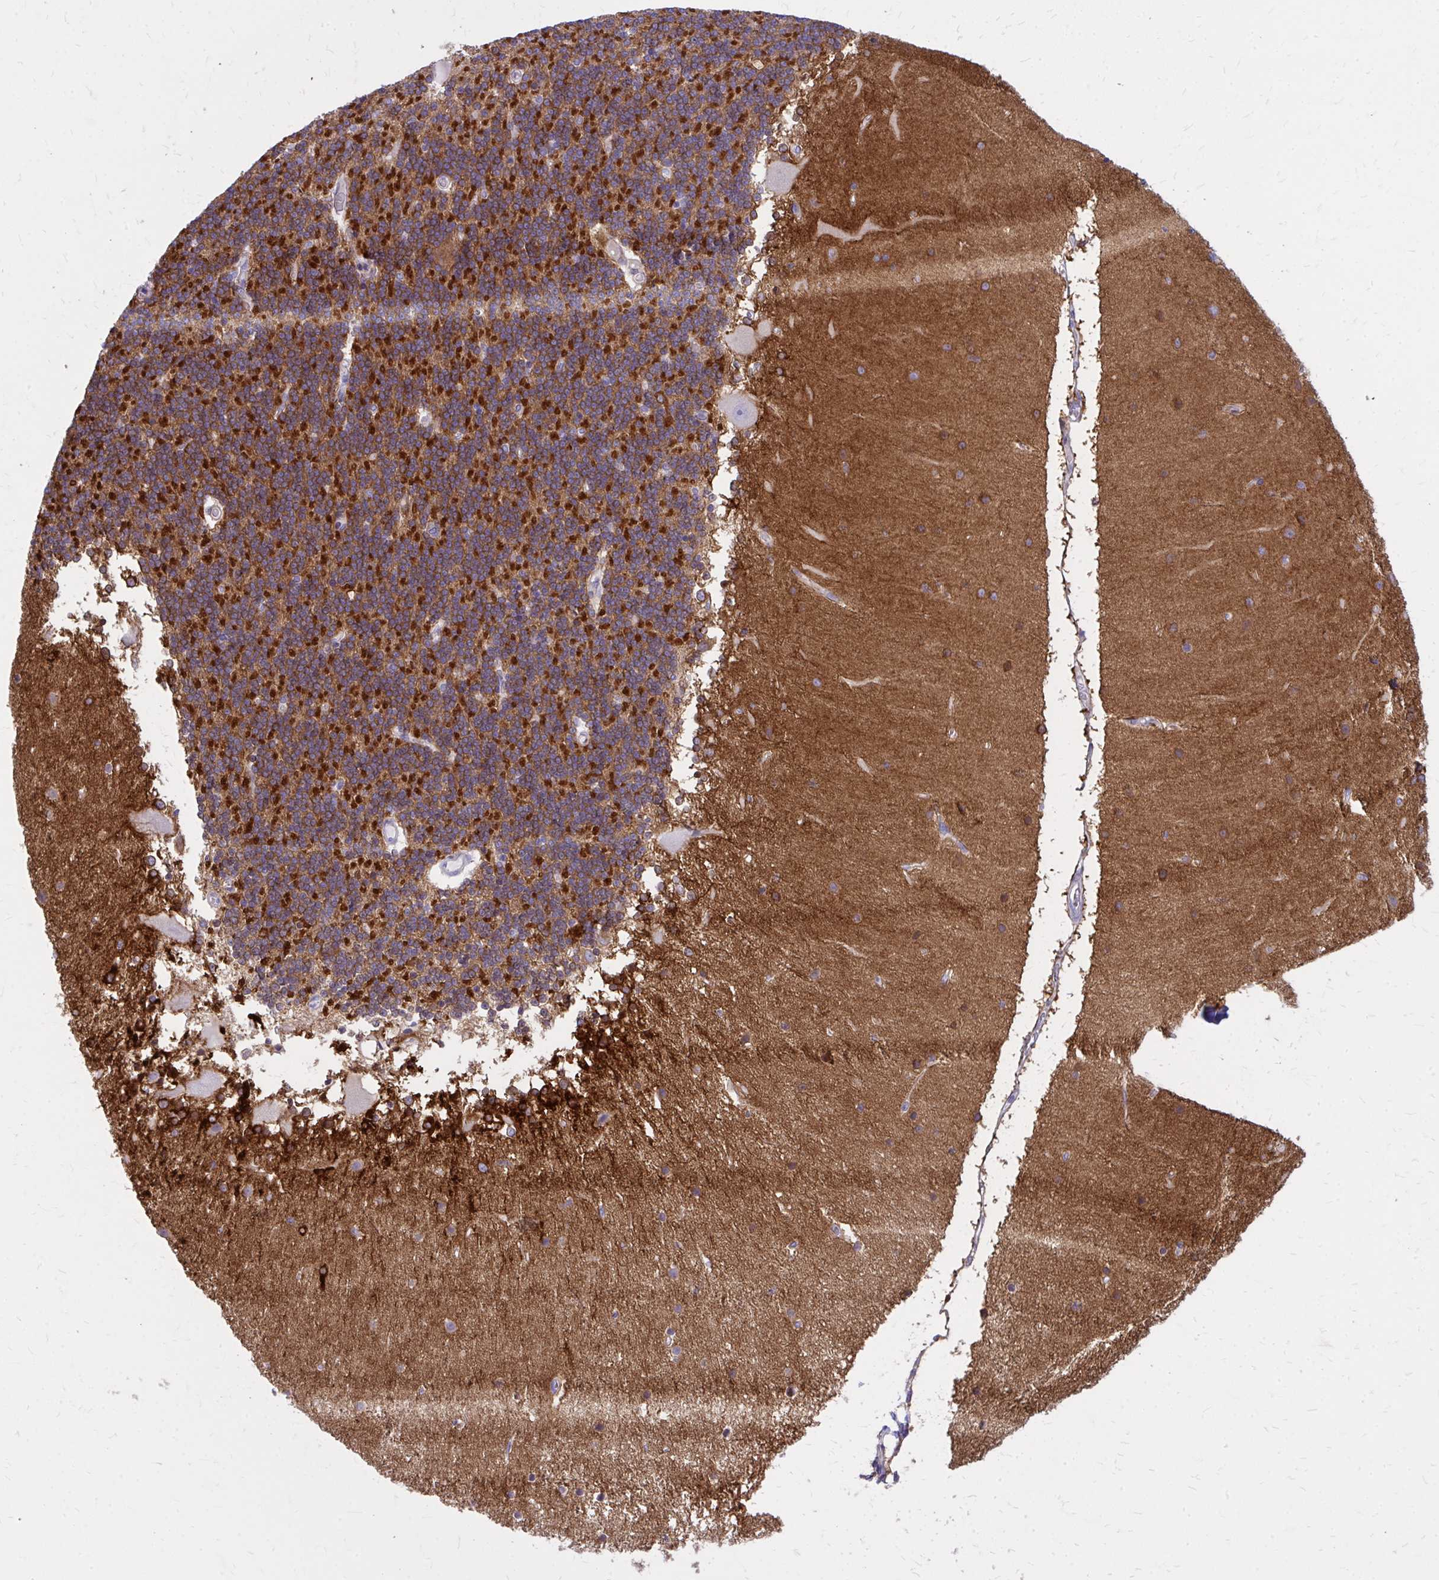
{"staining": {"intensity": "strong", "quantity": ">75%", "location": "cytoplasmic/membranous"}, "tissue": "cerebellum", "cell_type": "Cells in granular layer", "image_type": "normal", "snomed": [{"axis": "morphology", "description": "Normal tissue, NOS"}, {"axis": "topography", "description": "Cerebellum"}], "caption": "IHC micrograph of normal cerebellum: human cerebellum stained using IHC demonstrates high levels of strong protein expression localized specifically in the cytoplasmic/membranous of cells in granular layer, appearing as a cytoplasmic/membranous brown color.", "gene": "EPB41L1", "patient": {"sex": "female", "age": 54}}